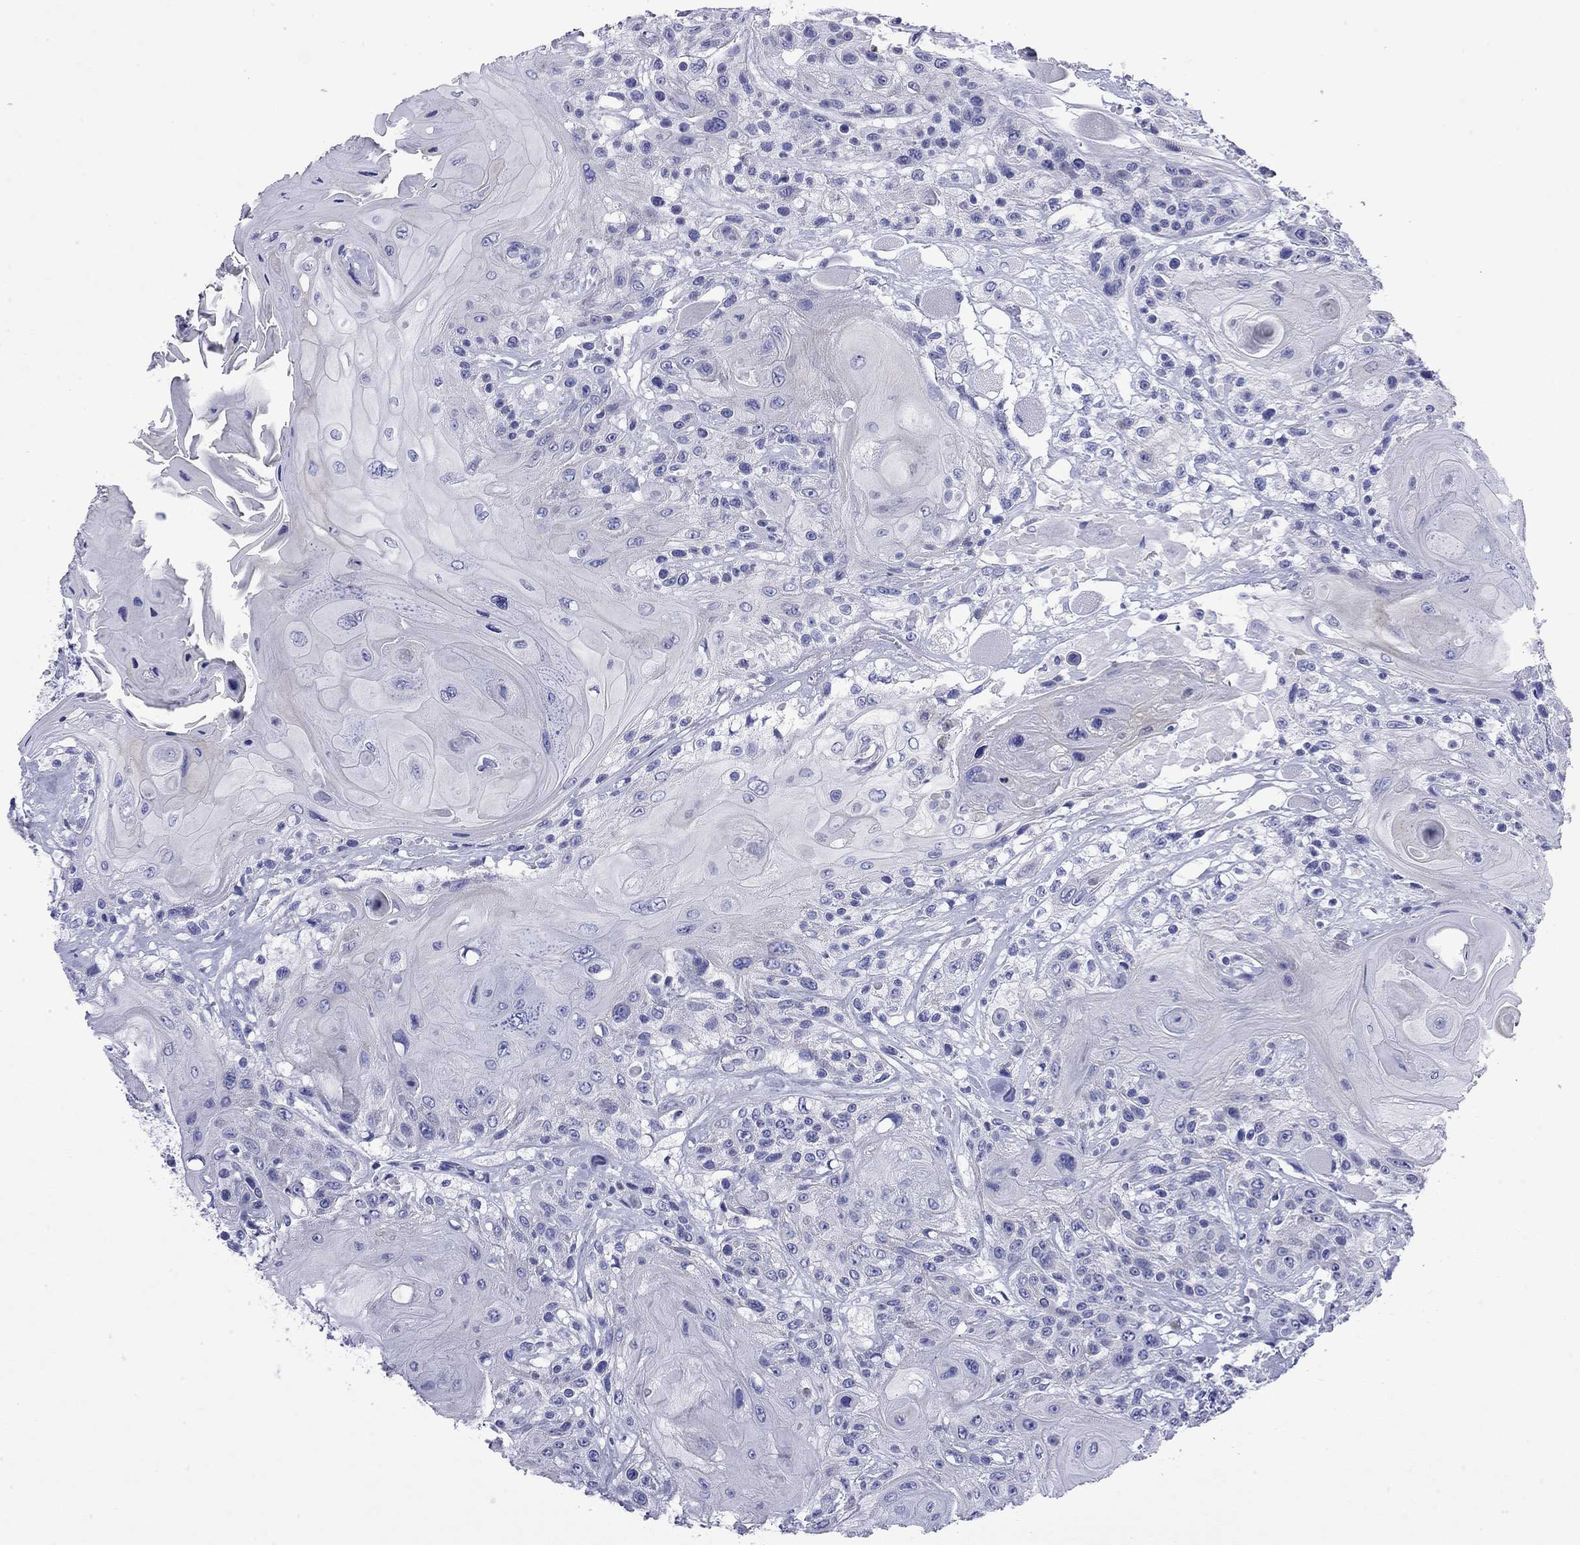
{"staining": {"intensity": "negative", "quantity": "none", "location": "none"}, "tissue": "head and neck cancer", "cell_type": "Tumor cells", "image_type": "cancer", "snomed": [{"axis": "morphology", "description": "Squamous cell carcinoma, NOS"}, {"axis": "topography", "description": "Head-Neck"}], "caption": "Tumor cells show no significant staining in head and neck squamous cell carcinoma.", "gene": "FIGLA", "patient": {"sex": "female", "age": 59}}